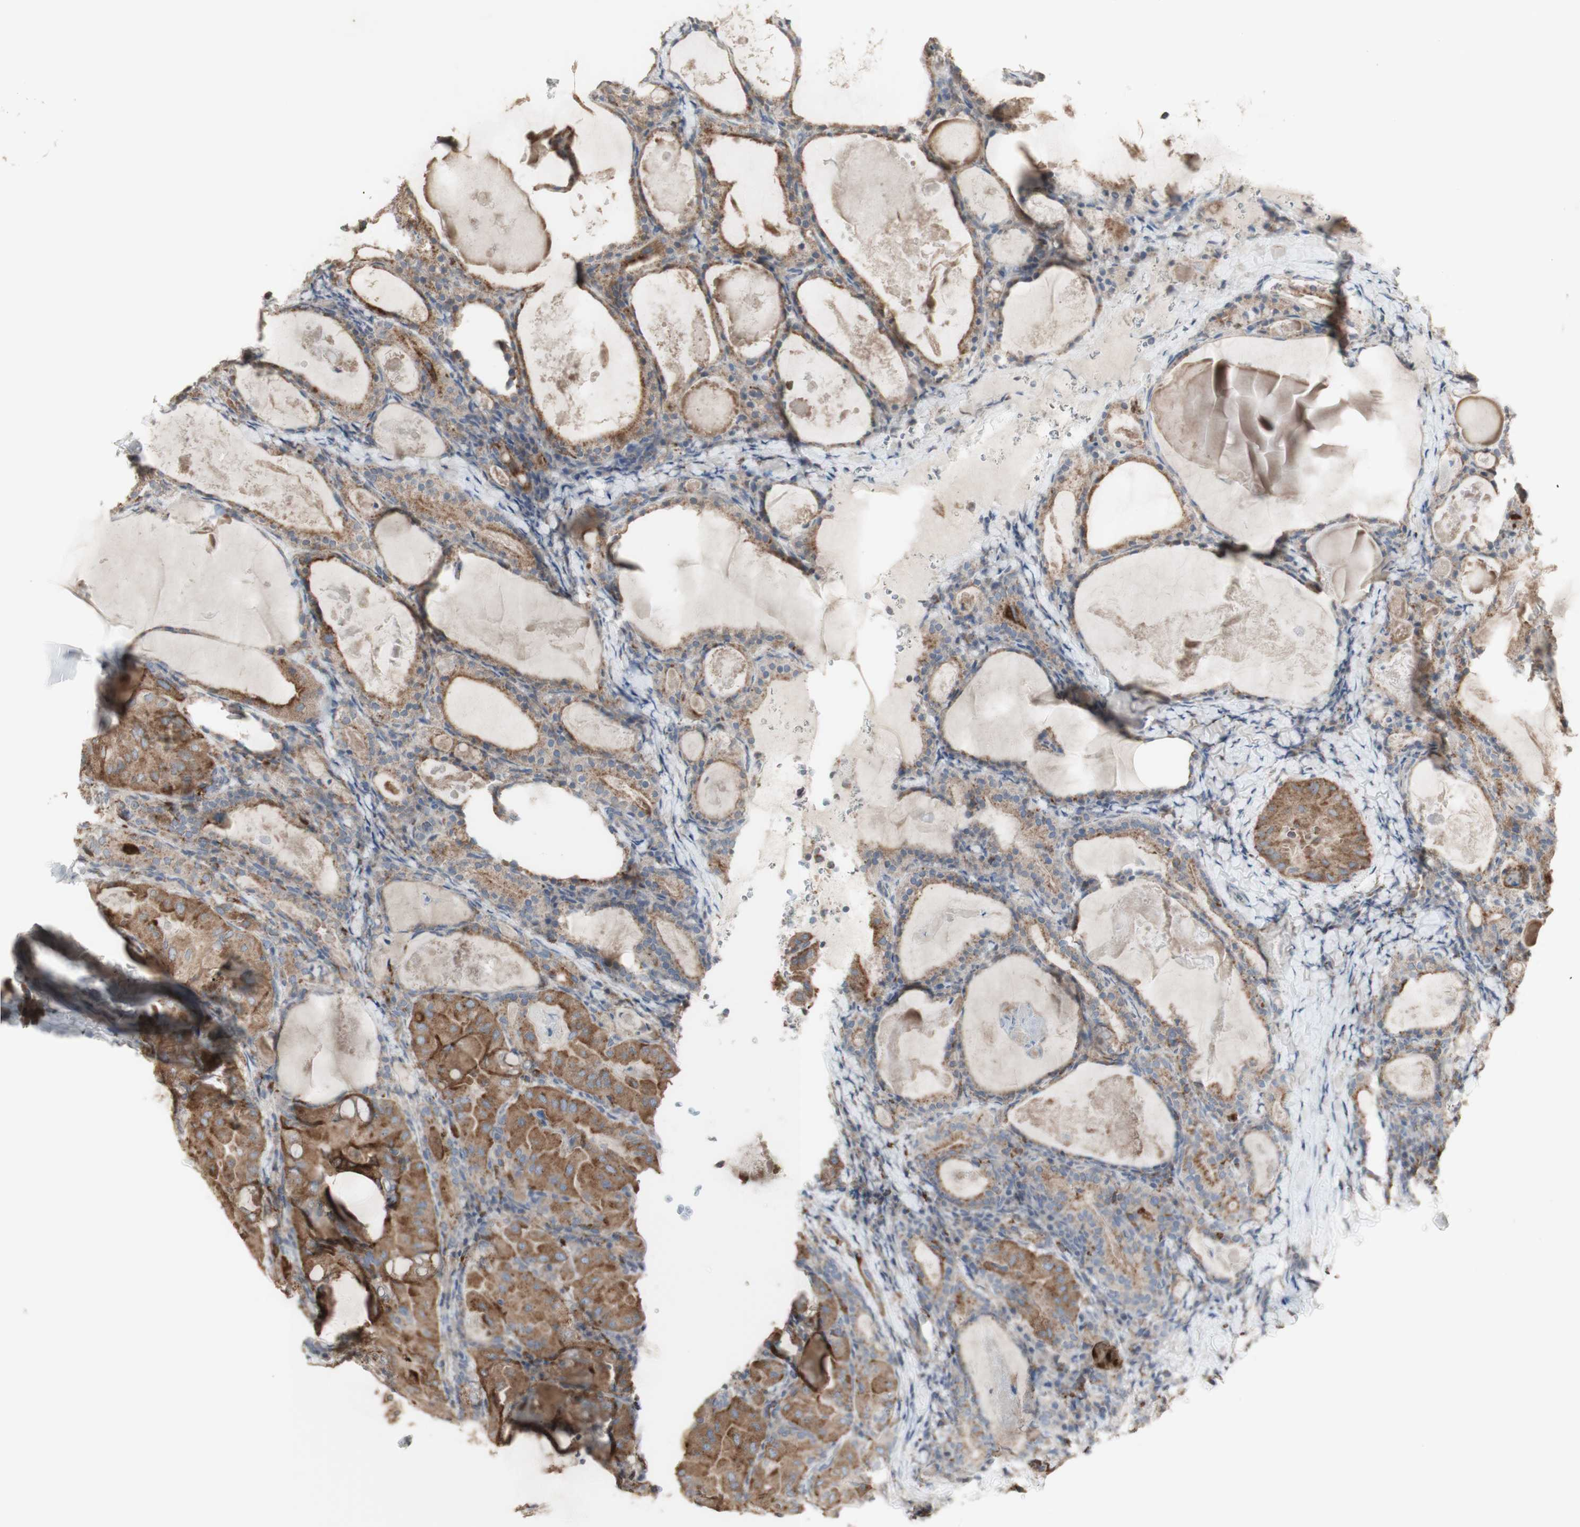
{"staining": {"intensity": "moderate", "quantity": ">75%", "location": "cytoplasmic/membranous"}, "tissue": "thyroid cancer", "cell_type": "Tumor cells", "image_type": "cancer", "snomed": [{"axis": "morphology", "description": "Papillary adenocarcinoma, NOS"}, {"axis": "topography", "description": "Thyroid gland"}], "caption": "Immunohistochemistry (IHC) micrograph of neoplastic tissue: human thyroid cancer stained using immunohistochemistry (IHC) demonstrates medium levels of moderate protein expression localized specifically in the cytoplasmic/membranous of tumor cells, appearing as a cytoplasmic/membranous brown color.", "gene": "ATP6V1E1", "patient": {"sex": "female", "age": 42}}